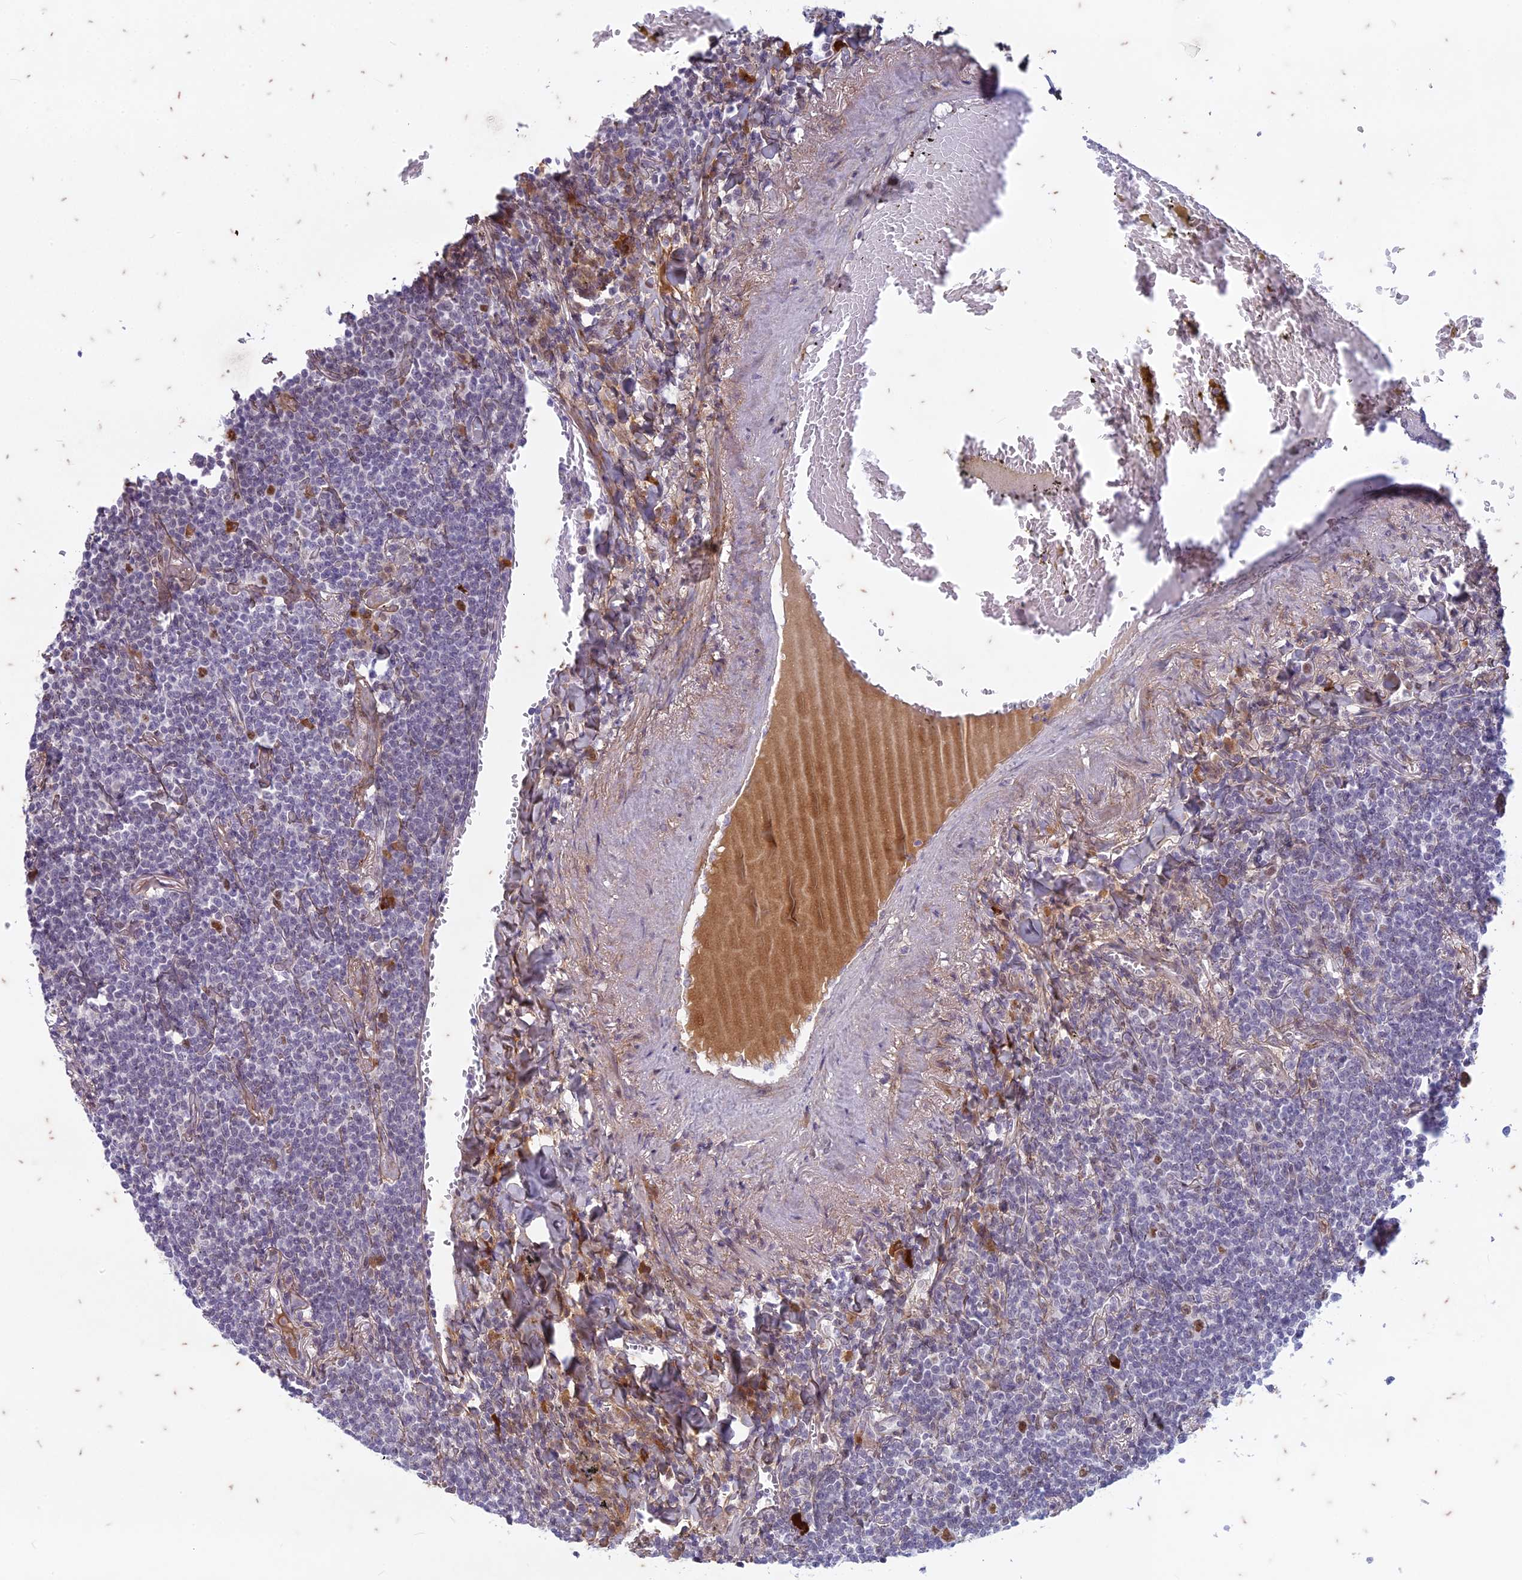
{"staining": {"intensity": "negative", "quantity": "none", "location": "none"}, "tissue": "lymphoma", "cell_type": "Tumor cells", "image_type": "cancer", "snomed": [{"axis": "morphology", "description": "Malignant lymphoma, non-Hodgkin's type, Low grade"}, {"axis": "topography", "description": "Lung"}], "caption": "Immunohistochemistry (IHC) photomicrograph of neoplastic tissue: human low-grade malignant lymphoma, non-Hodgkin's type stained with DAB (3,3'-diaminobenzidine) displays no significant protein staining in tumor cells. (Brightfield microscopy of DAB IHC at high magnification).", "gene": "PABPN1L", "patient": {"sex": "female", "age": 71}}